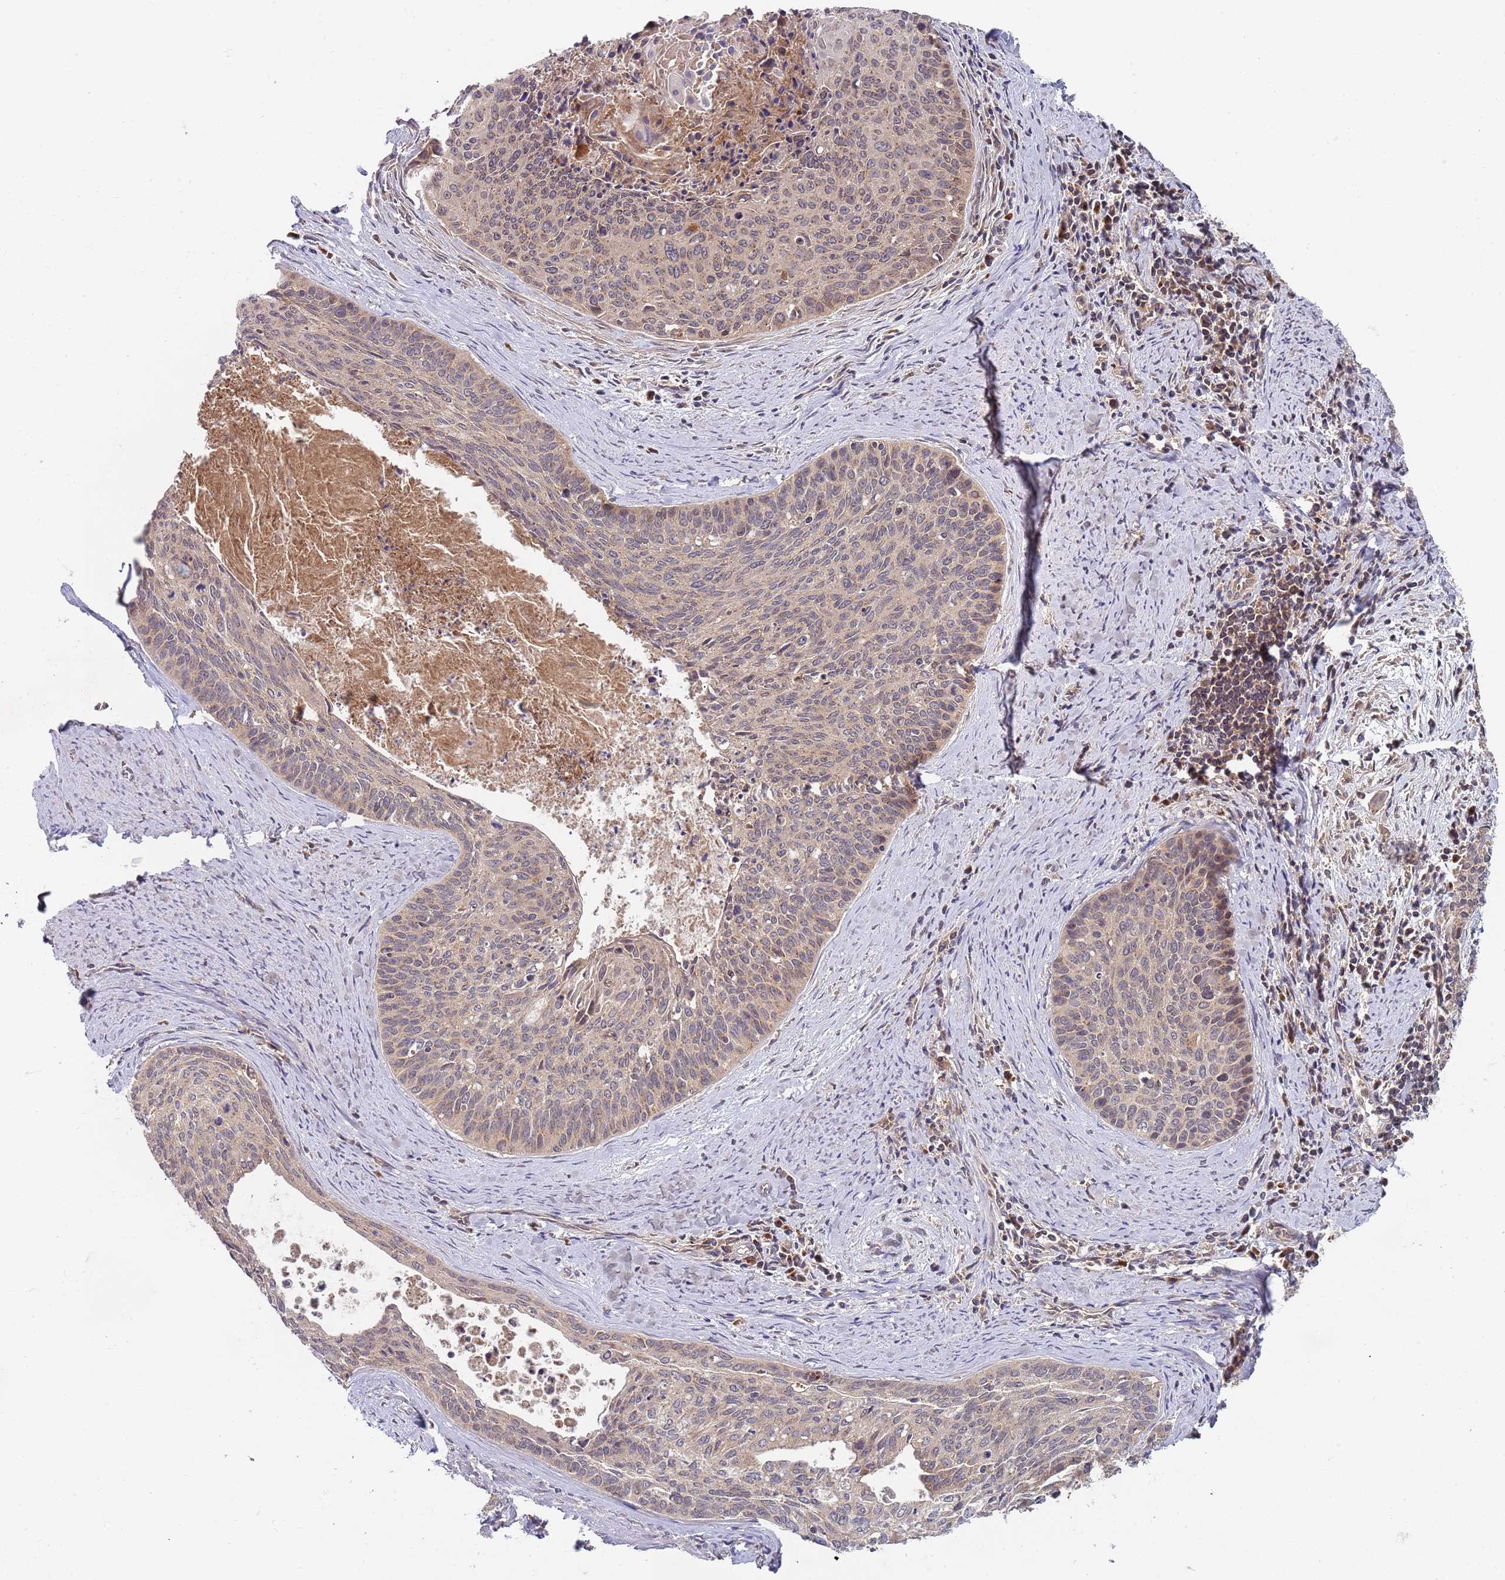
{"staining": {"intensity": "weak", "quantity": ">75%", "location": "cytoplasmic/membranous"}, "tissue": "cervical cancer", "cell_type": "Tumor cells", "image_type": "cancer", "snomed": [{"axis": "morphology", "description": "Squamous cell carcinoma, NOS"}, {"axis": "topography", "description": "Cervix"}], "caption": "Squamous cell carcinoma (cervical) was stained to show a protein in brown. There is low levels of weak cytoplasmic/membranous positivity in about >75% of tumor cells. (Brightfield microscopy of DAB IHC at high magnification).", "gene": "OR5A2", "patient": {"sex": "female", "age": 55}}